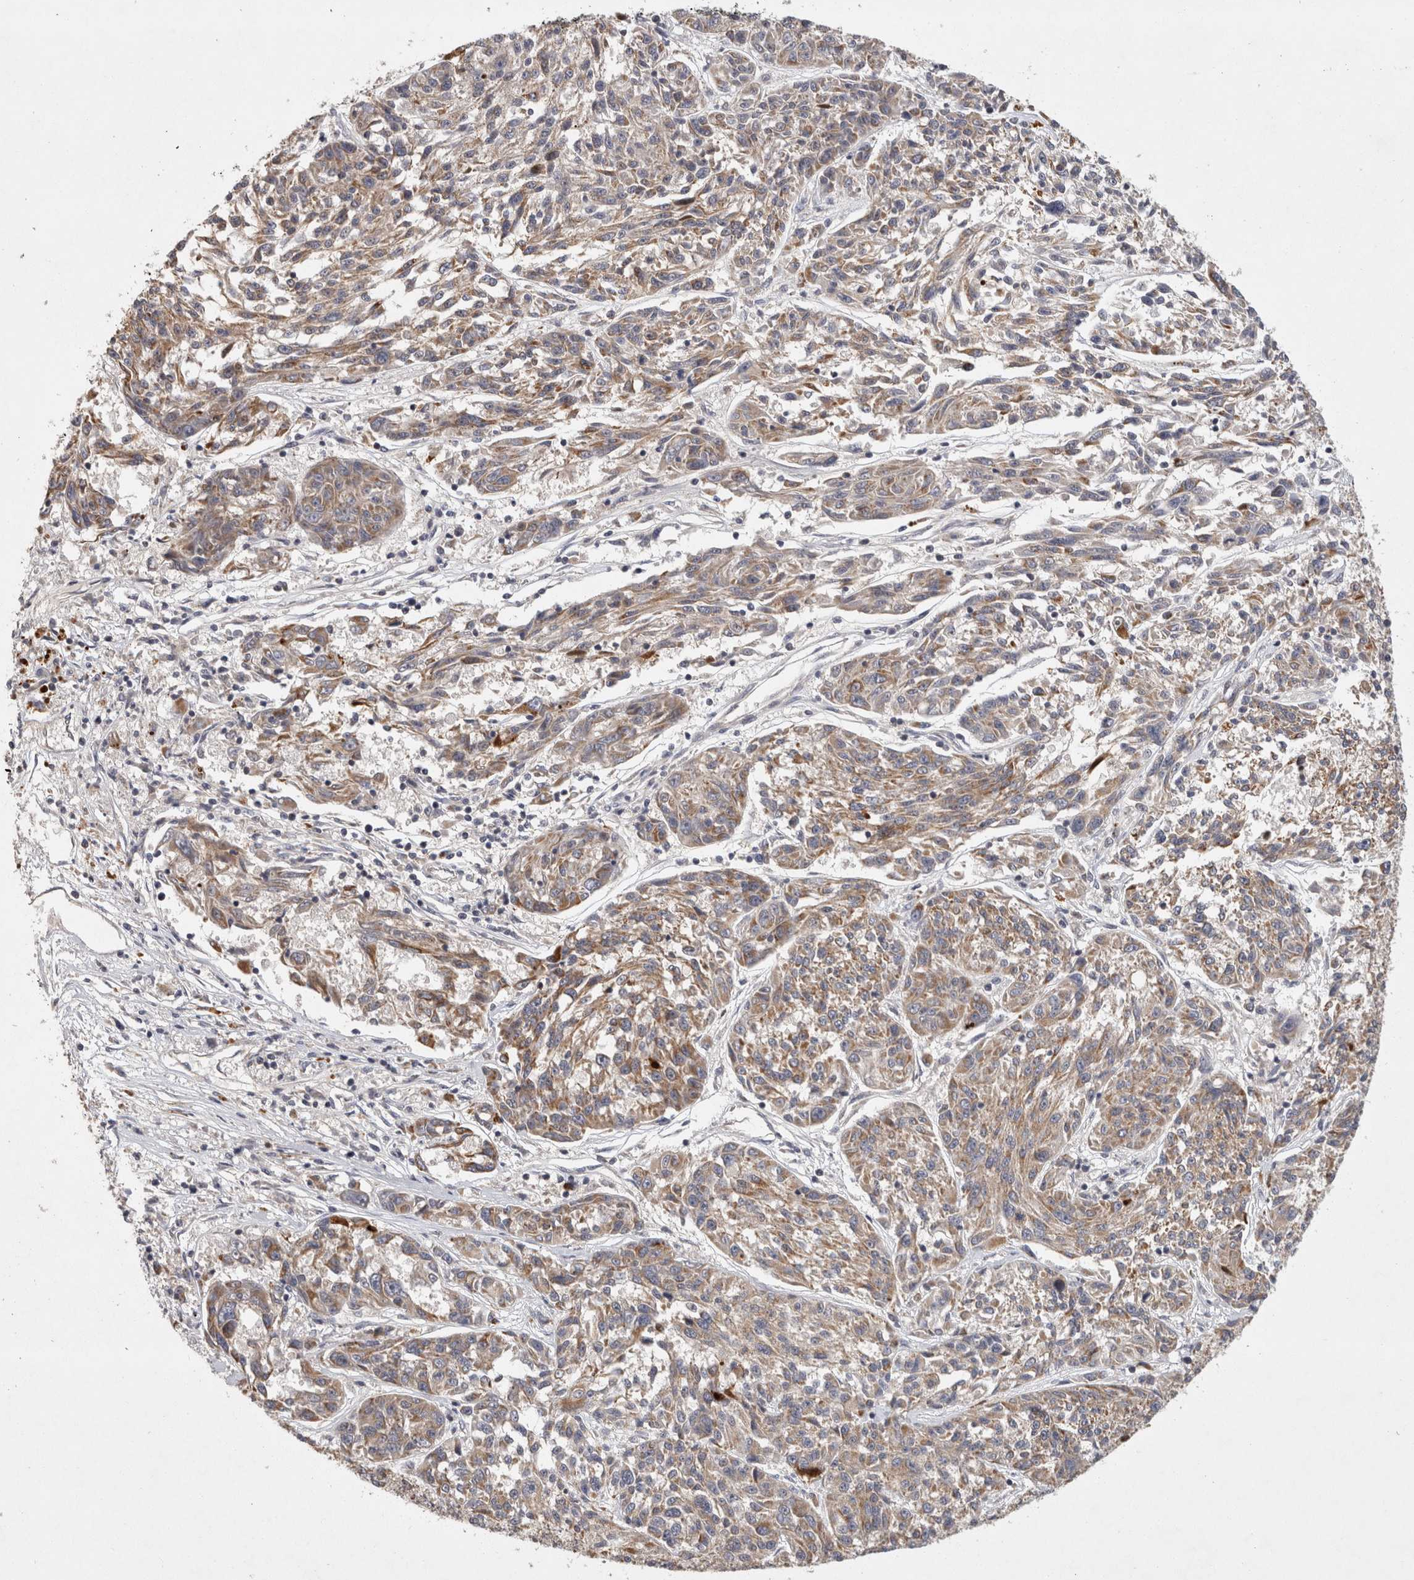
{"staining": {"intensity": "moderate", "quantity": ">75%", "location": "cytoplasmic/membranous"}, "tissue": "melanoma", "cell_type": "Tumor cells", "image_type": "cancer", "snomed": [{"axis": "morphology", "description": "Malignant melanoma, NOS"}, {"axis": "topography", "description": "Skin"}], "caption": "DAB immunohistochemical staining of human melanoma shows moderate cytoplasmic/membranous protein expression in approximately >75% of tumor cells.", "gene": "ACAT2", "patient": {"sex": "male", "age": 53}}